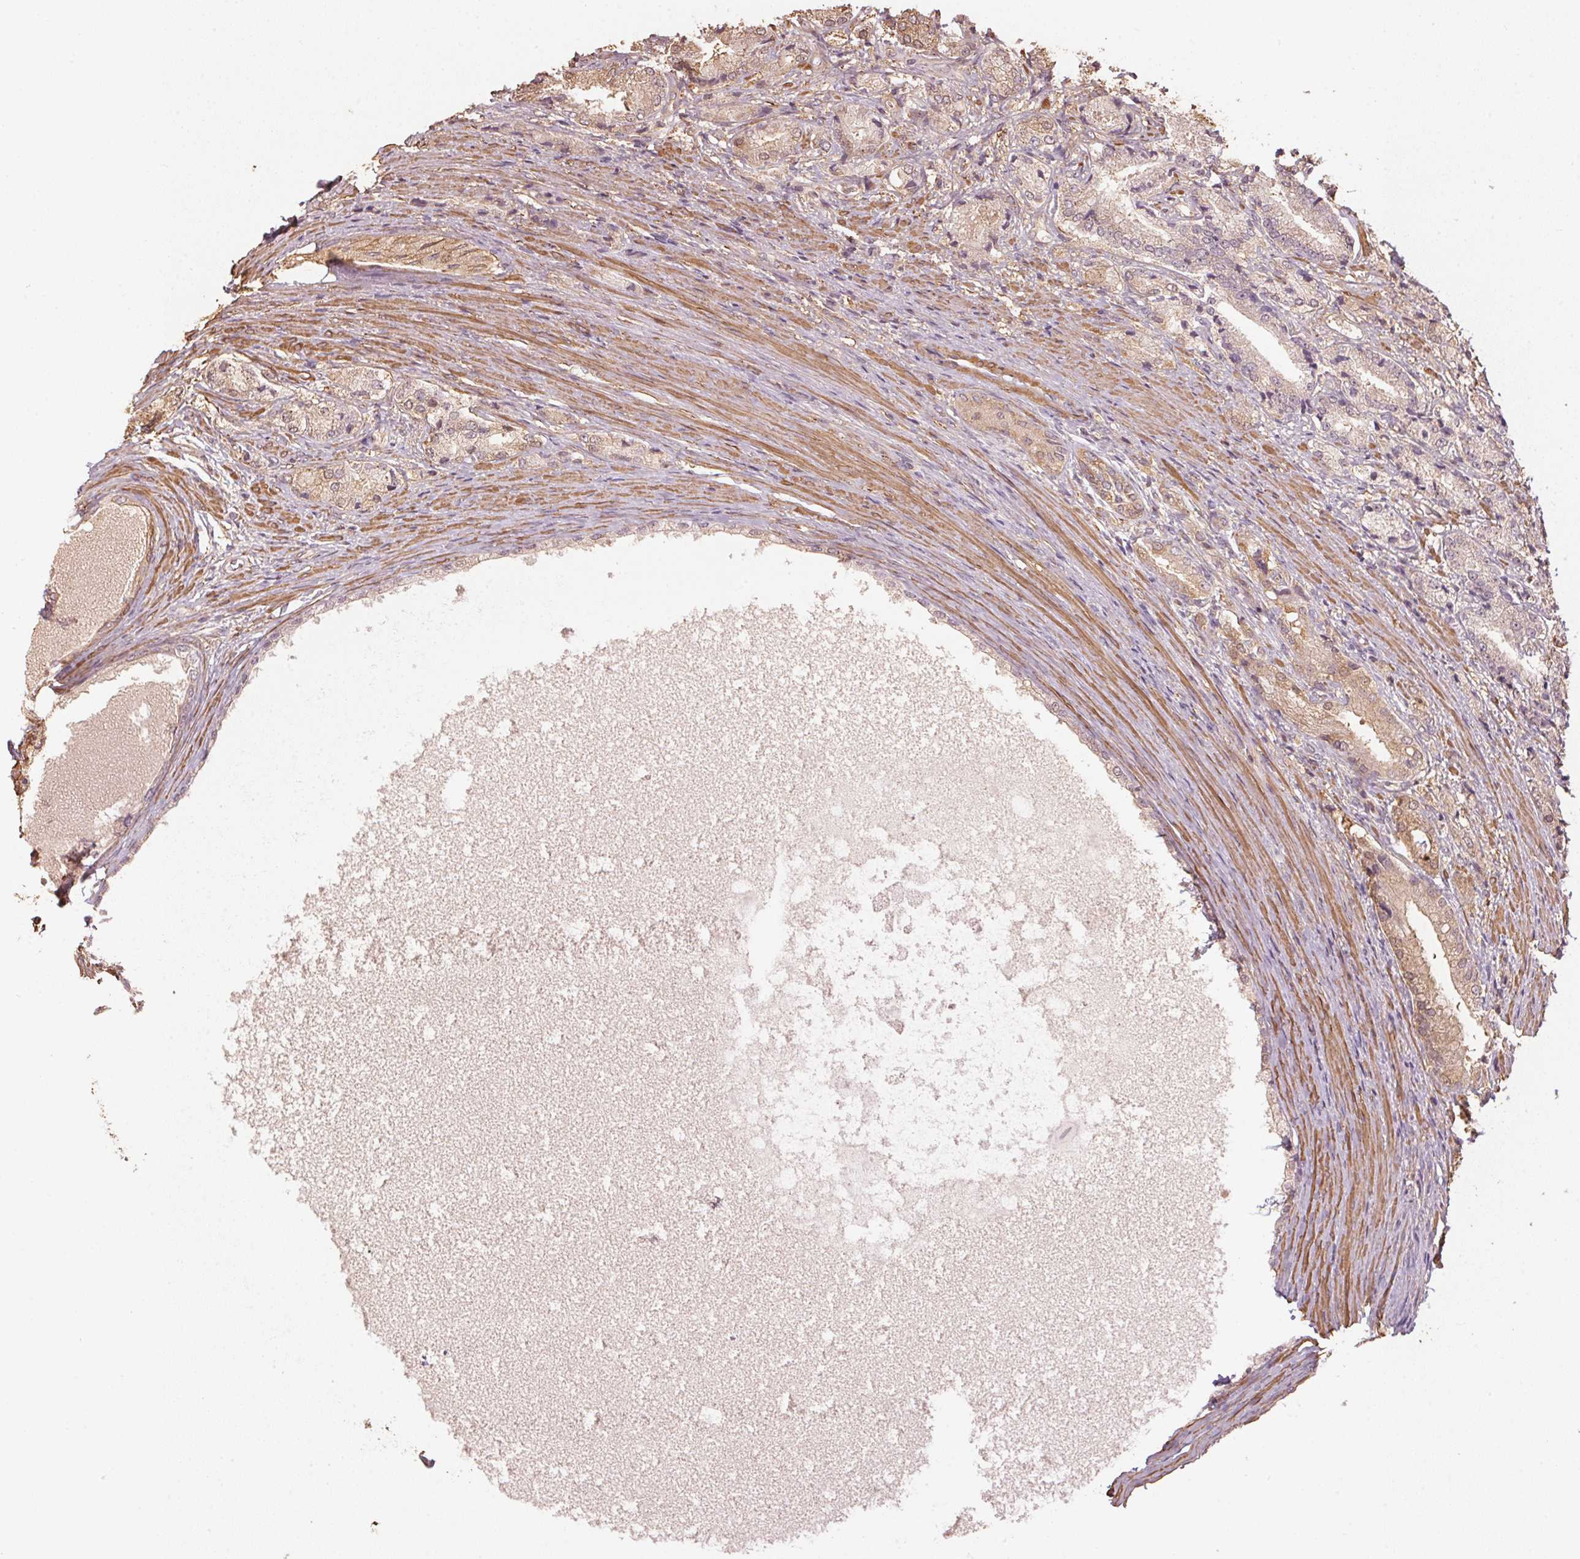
{"staining": {"intensity": "weak", "quantity": "<25%", "location": "cytoplasmic/membranous"}, "tissue": "prostate cancer", "cell_type": "Tumor cells", "image_type": "cancer", "snomed": [{"axis": "morphology", "description": "Adenocarcinoma, High grade"}, {"axis": "topography", "description": "Prostate and seminal vesicle, NOS"}], "caption": "Tumor cells show no significant staining in high-grade adenocarcinoma (prostate).", "gene": "QDPR", "patient": {"sex": "male", "age": 61}}